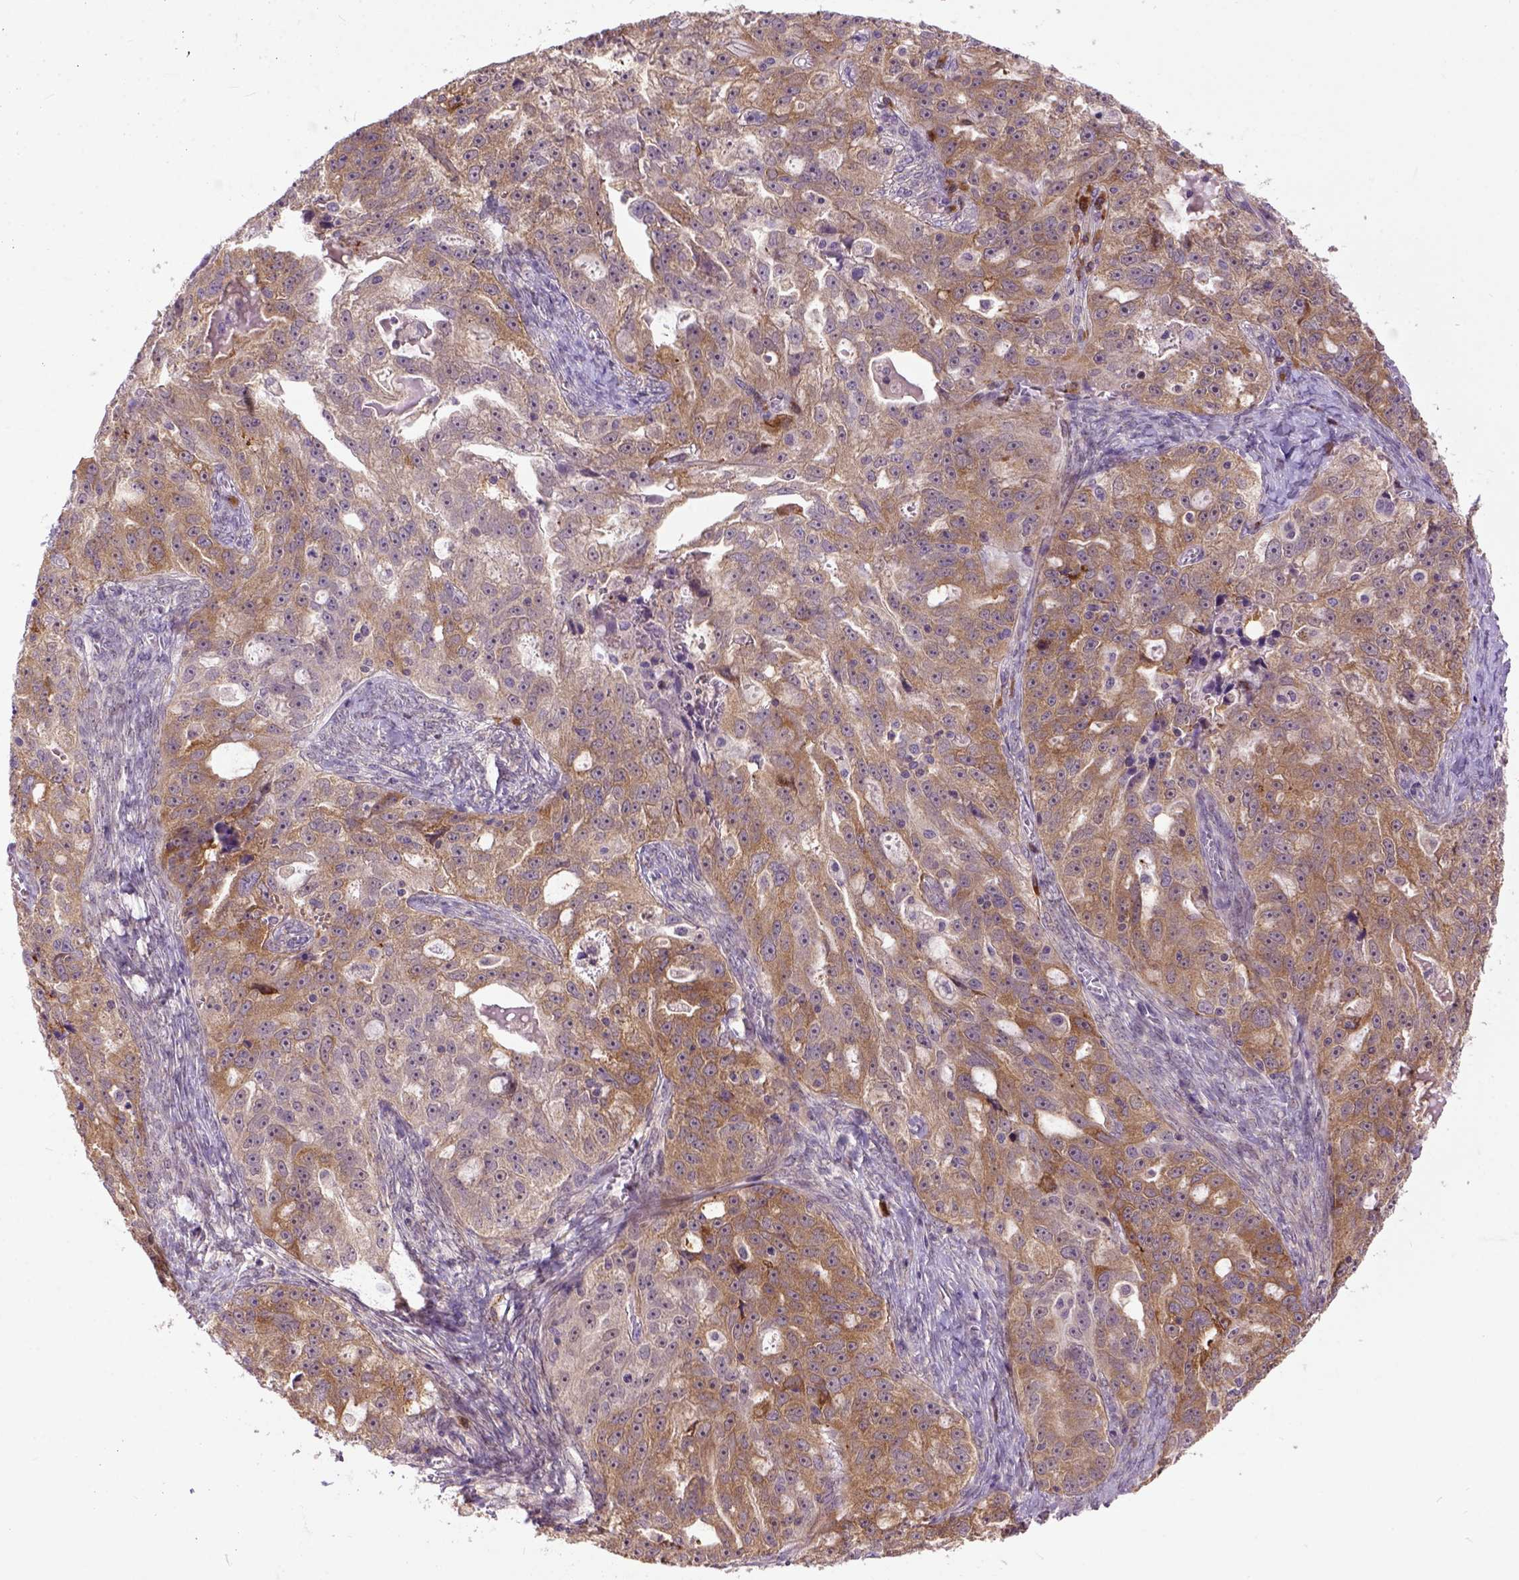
{"staining": {"intensity": "moderate", "quantity": ">75%", "location": "cytoplasmic/membranous"}, "tissue": "ovarian cancer", "cell_type": "Tumor cells", "image_type": "cancer", "snomed": [{"axis": "morphology", "description": "Cystadenocarcinoma, serous, NOS"}, {"axis": "topography", "description": "Ovary"}], "caption": "Serous cystadenocarcinoma (ovarian) stained with DAB immunohistochemistry (IHC) reveals medium levels of moderate cytoplasmic/membranous expression in about >75% of tumor cells.", "gene": "CPNE1", "patient": {"sex": "female", "age": 51}}